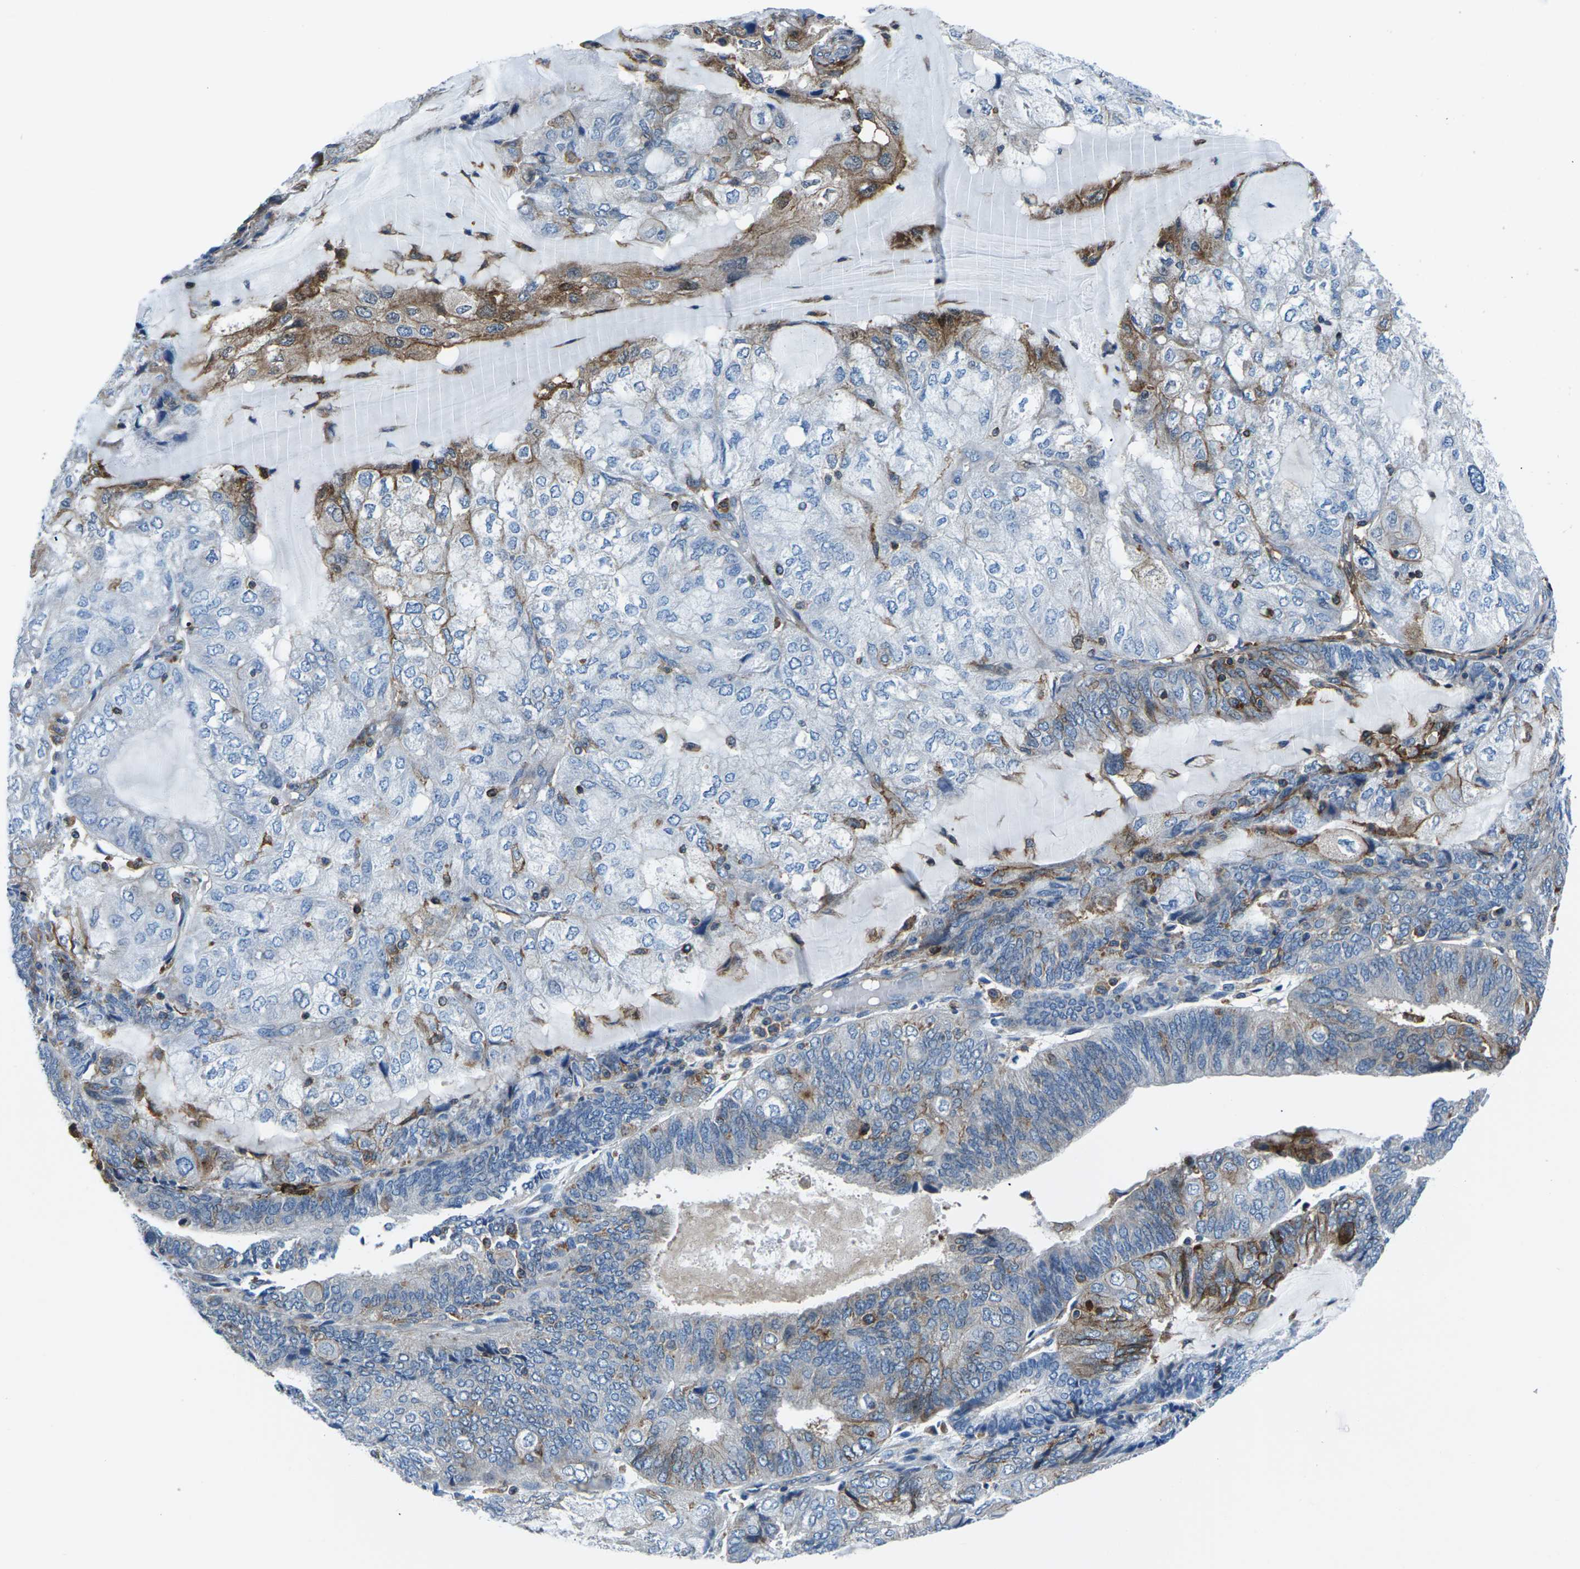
{"staining": {"intensity": "moderate", "quantity": "<25%", "location": "cytoplasmic/membranous"}, "tissue": "endometrial cancer", "cell_type": "Tumor cells", "image_type": "cancer", "snomed": [{"axis": "morphology", "description": "Adenocarcinoma, NOS"}, {"axis": "topography", "description": "Endometrium"}], "caption": "A brown stain highlights moderate cytoplasmic/membranous positivity of a protein in human endometrial adenocarcinoma tumor cells.", "gene": "SOCS4", "patient": {"sex": "female", "age": 81}}